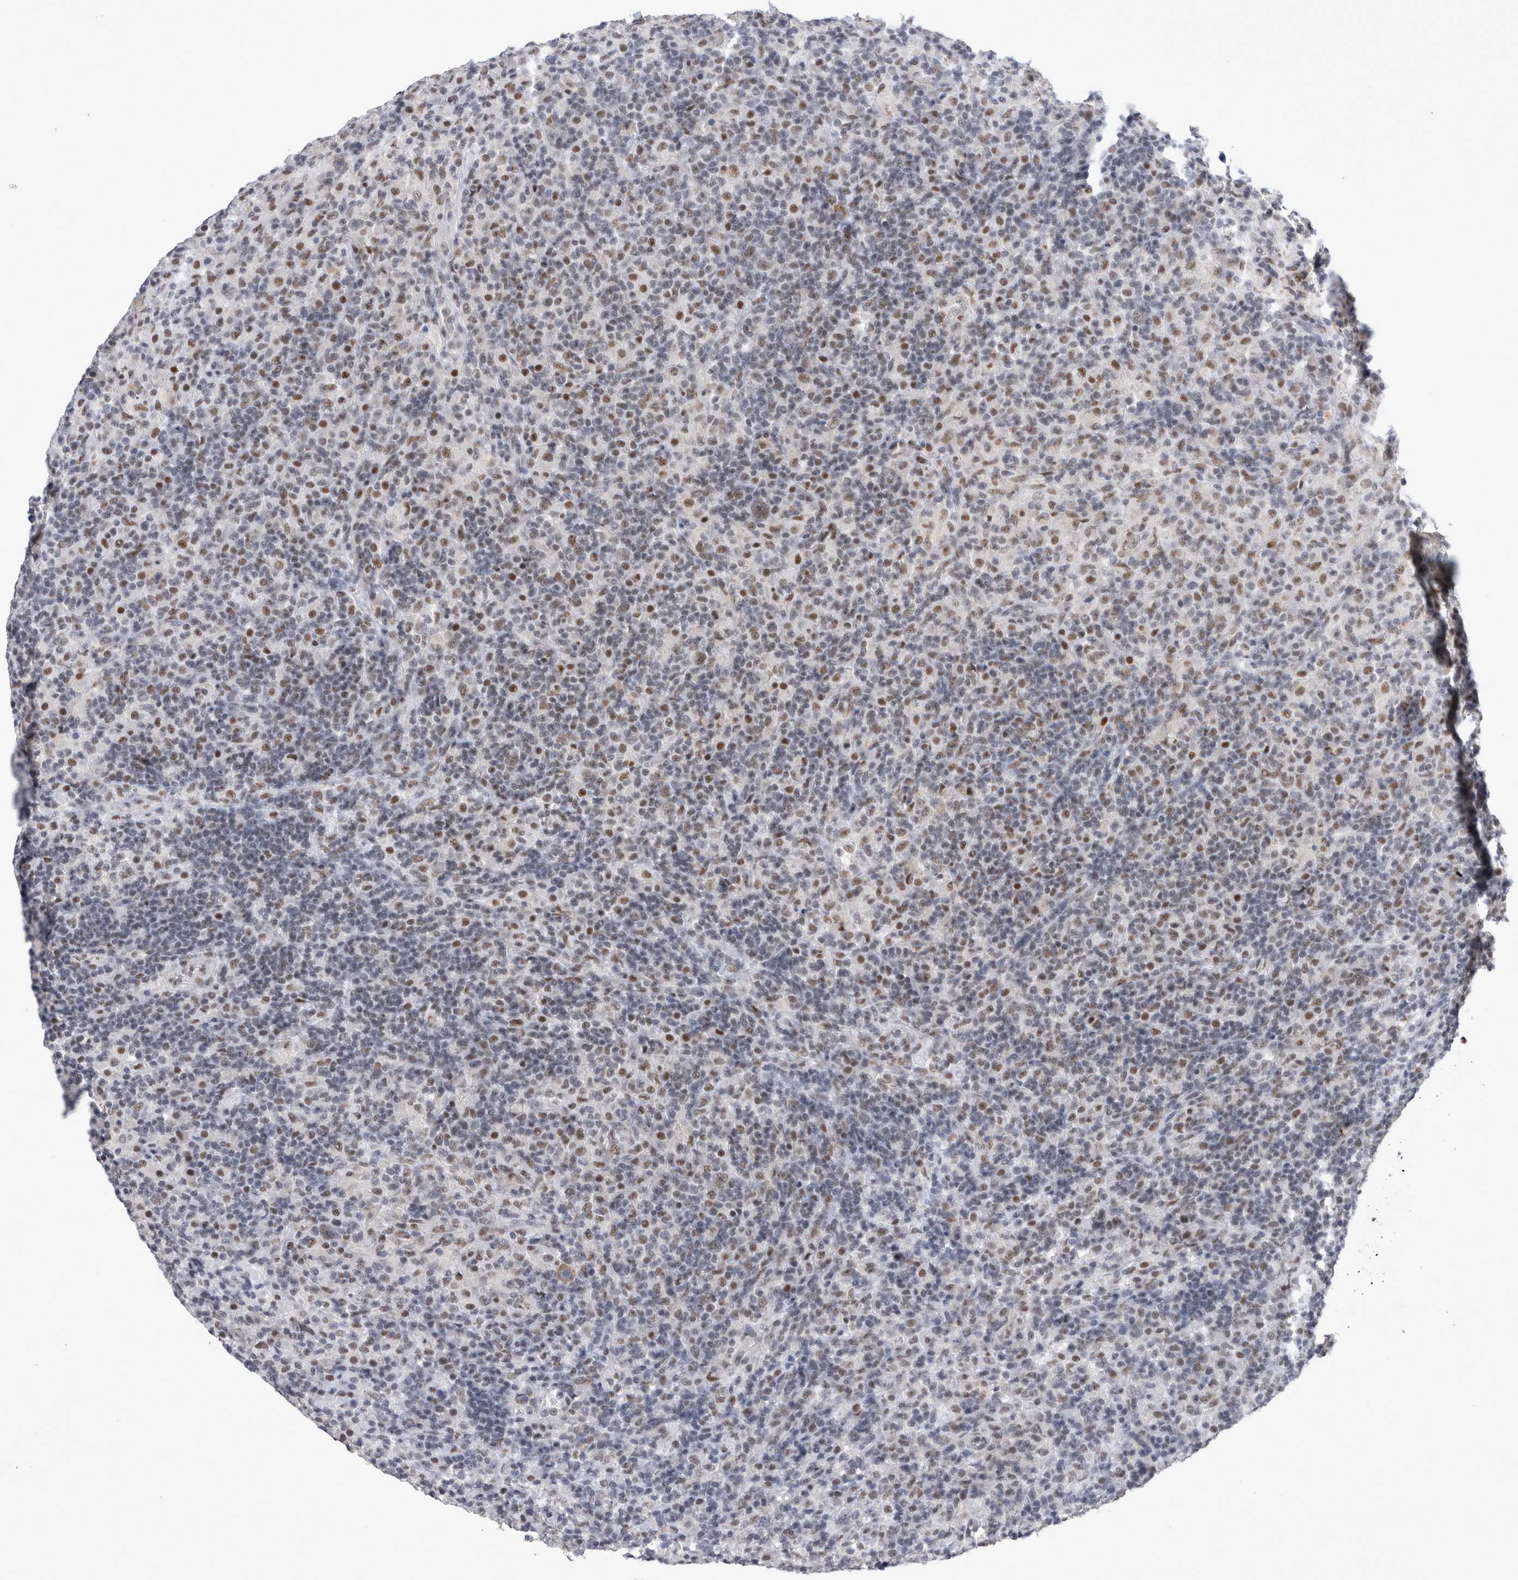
{"staining": {"intensity": "weak", "quantity": "25%-75%", "location": "nuclear"}, "tissue": "lymphoma", "cell_type": "Tumor cells", "image_type": "cancer", "snomed": [{"axis": "morphology", "description": "Hodgkin's disease, NOS"}, {"axis": "topography", "description": "Lymph node"}], "caption": "The image demonstrates staining of lymphoma, revealing weak nuclear protein expression (brown color) within tumor cells. The protein of interest is stained brown, and the nuclei are stained in blue (DAB (3,3'-diaminobenzidine) IHC with brightfield microscopy, high magnification).", "gene": "RBM6", "patient": {"sex": "male", "age": 70}}